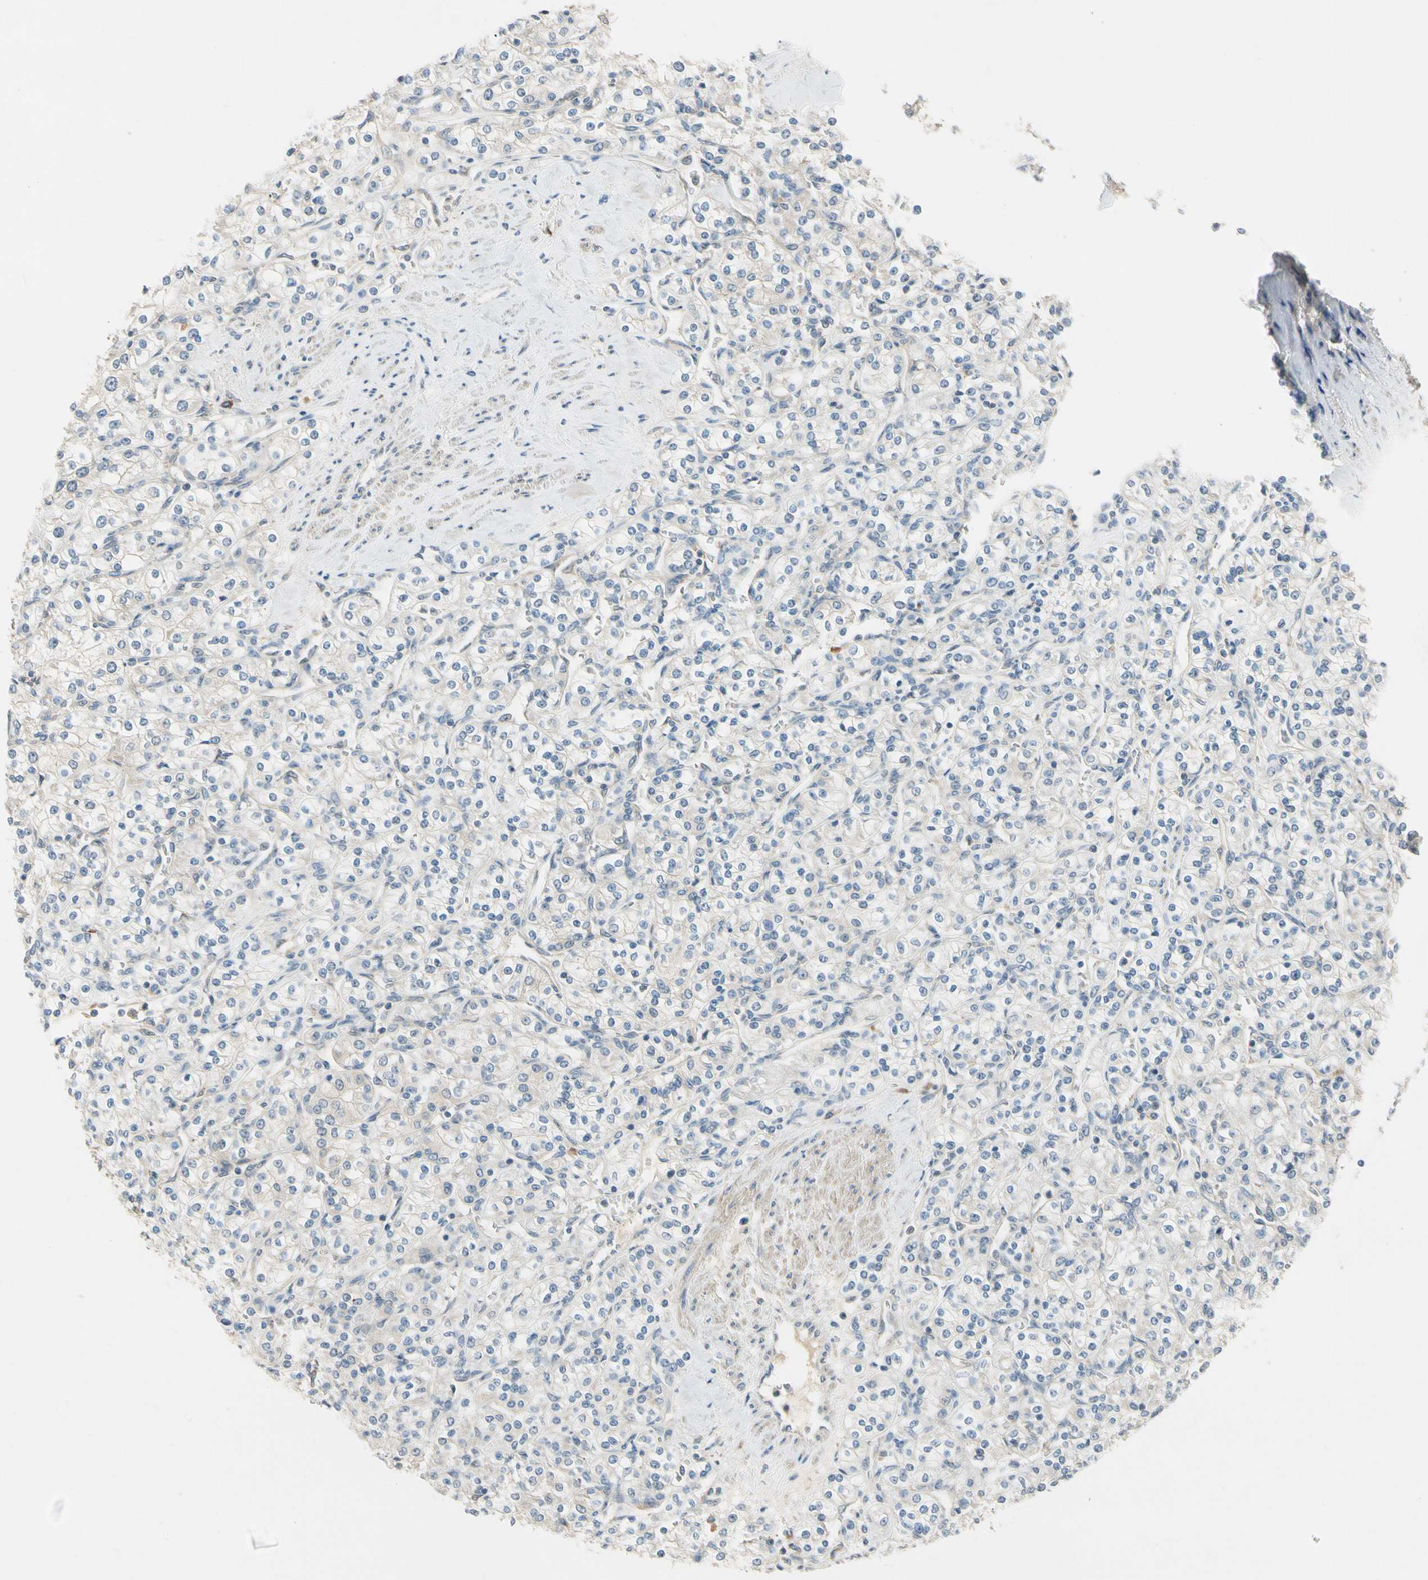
{"staining": {"intensity": "negative", "quantity": "none", "location": "none"}, "tissue": "renal cancer", "cell_type": "Tumor cells", "image_type": "cancer", "snomed": [{"axis": "morphology", "description": "Adenocarcinoma, NOS"}, {"axis": "topography", "description": "Kidney"}], "caption": "Immunohistochemistry of renal adenocarcinoma exhibits no positivity in tumor cells. (Immunohistochemistry (ihc), brightfield microscopy, high magnification).", "gene": "WIPI1", "patient": {"sex": "male", "age": 77}}